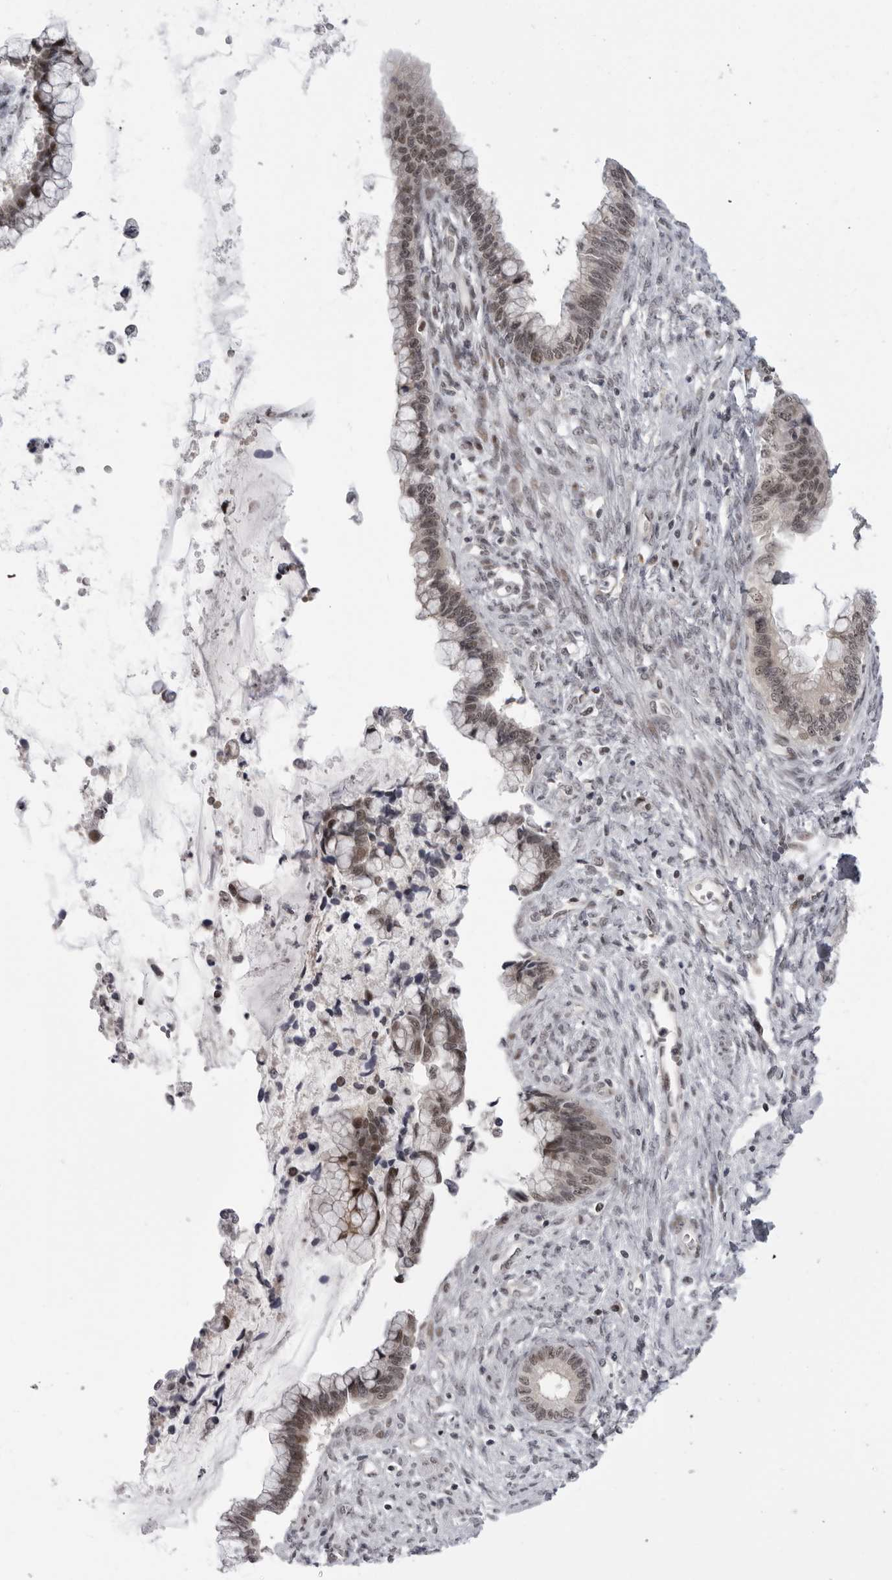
{"staining": {"intensity": "weak", "quantity": ">75%", "location": "nuclear"}, "tissue": "cervical cancer", "cell_type": "Tumor cells", "image_type": "cancer", "snomed": [{"axis": "morphology", "description": "Adenocarcinoma, NOS"}, {"axis": "topography", "description": "Cervix"}], "caption": "Brown immunohistochemical staining in human cervical cancer exhibits weak nuclear staining in about >75% of tumor cells.", "gene": "ALPK2", "patient": {"sex": "female", "age": 44}}